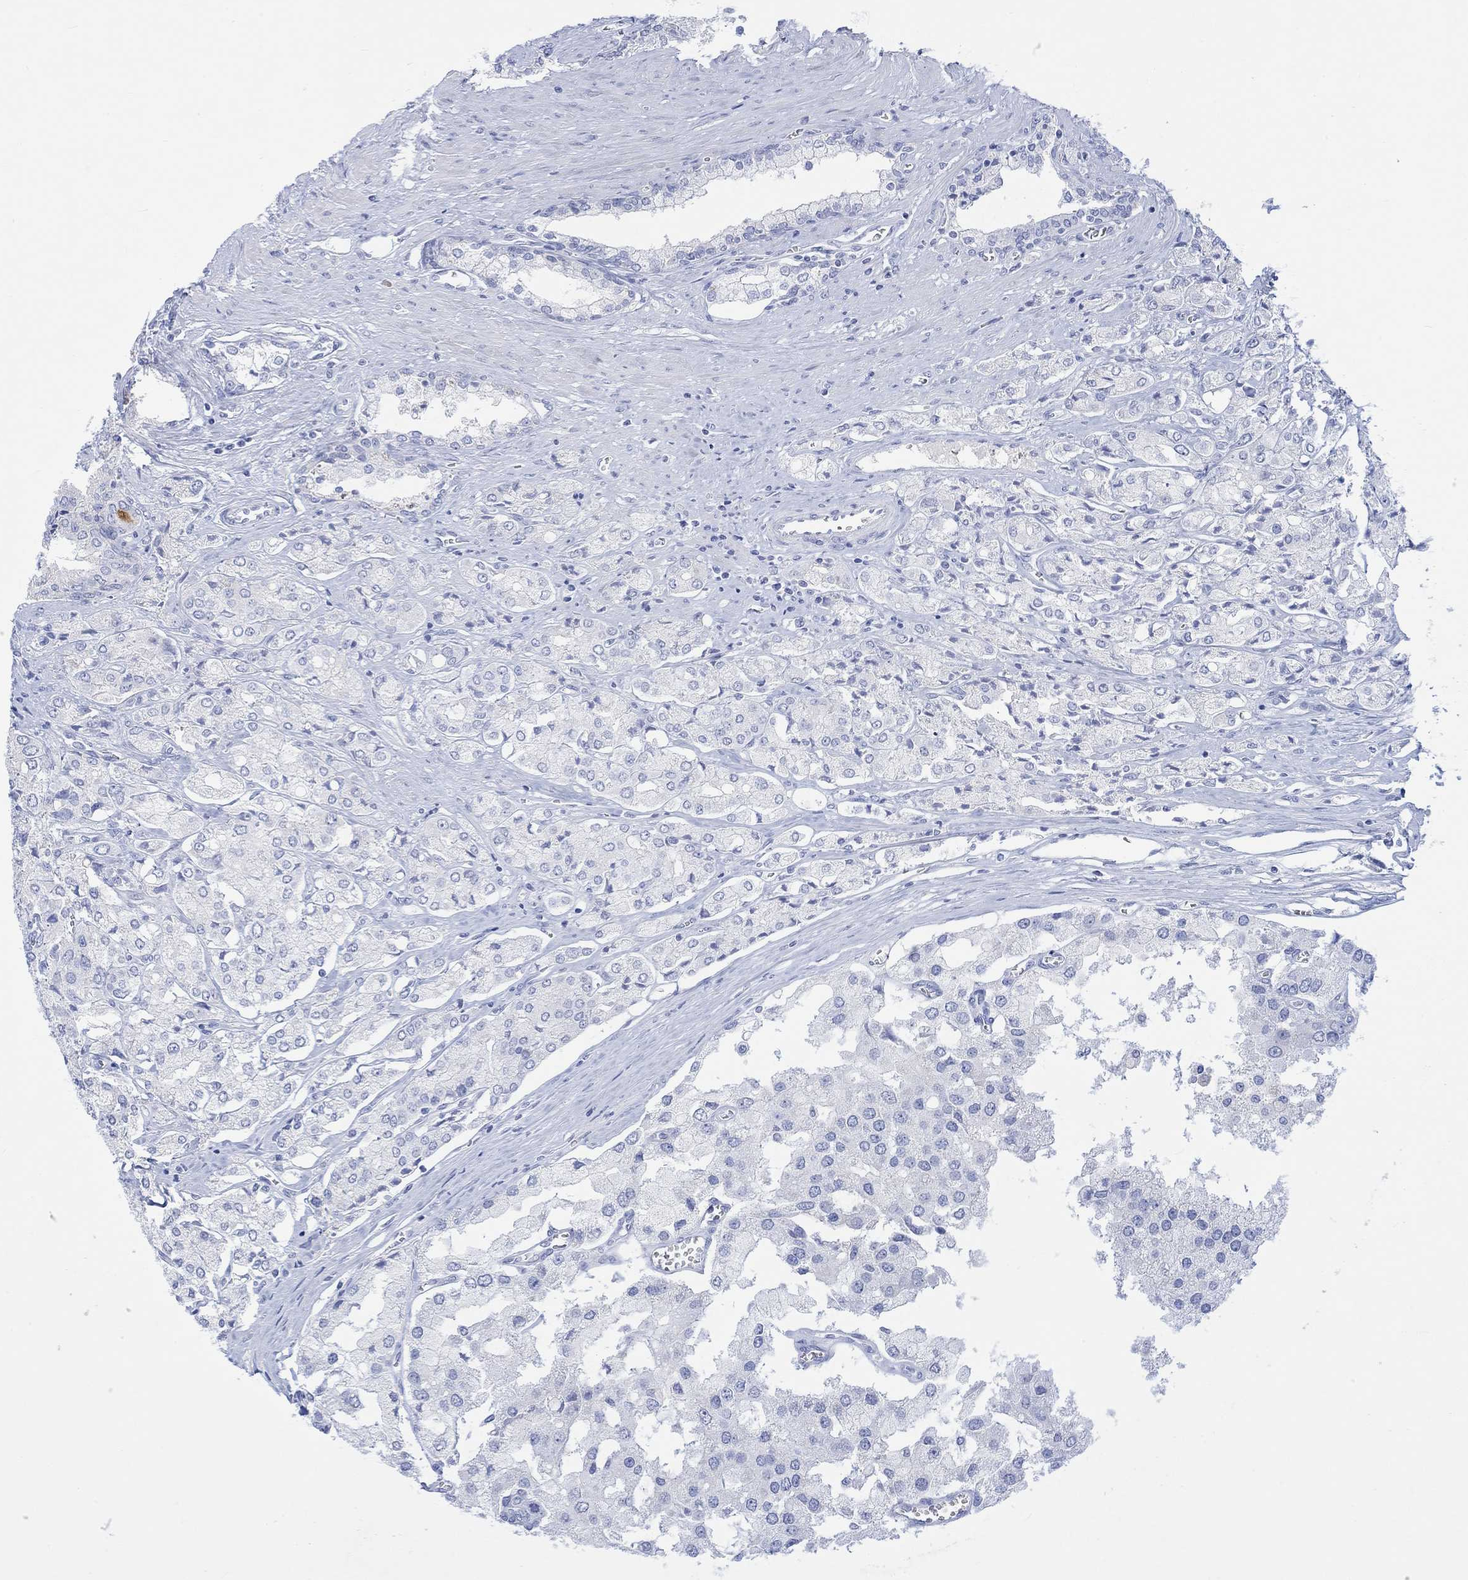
{"staining": {"intensity": "negative", "quantity": "none", "location": "none"}, "tissue": "prostate cancer", "cell_type": "Tumor cells", "image_type": "cancer", "snomed": [{"axis": "morphology", "description": "Adenocarcinoma, NOS"}, {"axis": "topography", "description": "Prostate and seminal vesicle, NOS"}, {"axis": "topography", "description": "Prostate"}], "caption": "High power microscopy photomicrograph of an immunohistochemistry micrograph of adenocarcinoma (prostate), revealing no significant staining in tumor cells. Brightfield microscopy of IHC stained with DAB (3,3'-diaminobenzidine) (brown) and hematoxylin (blue), captured at high magnification.", "gene": "CALCA", "patient": {"sex": "male", "age": 67}}